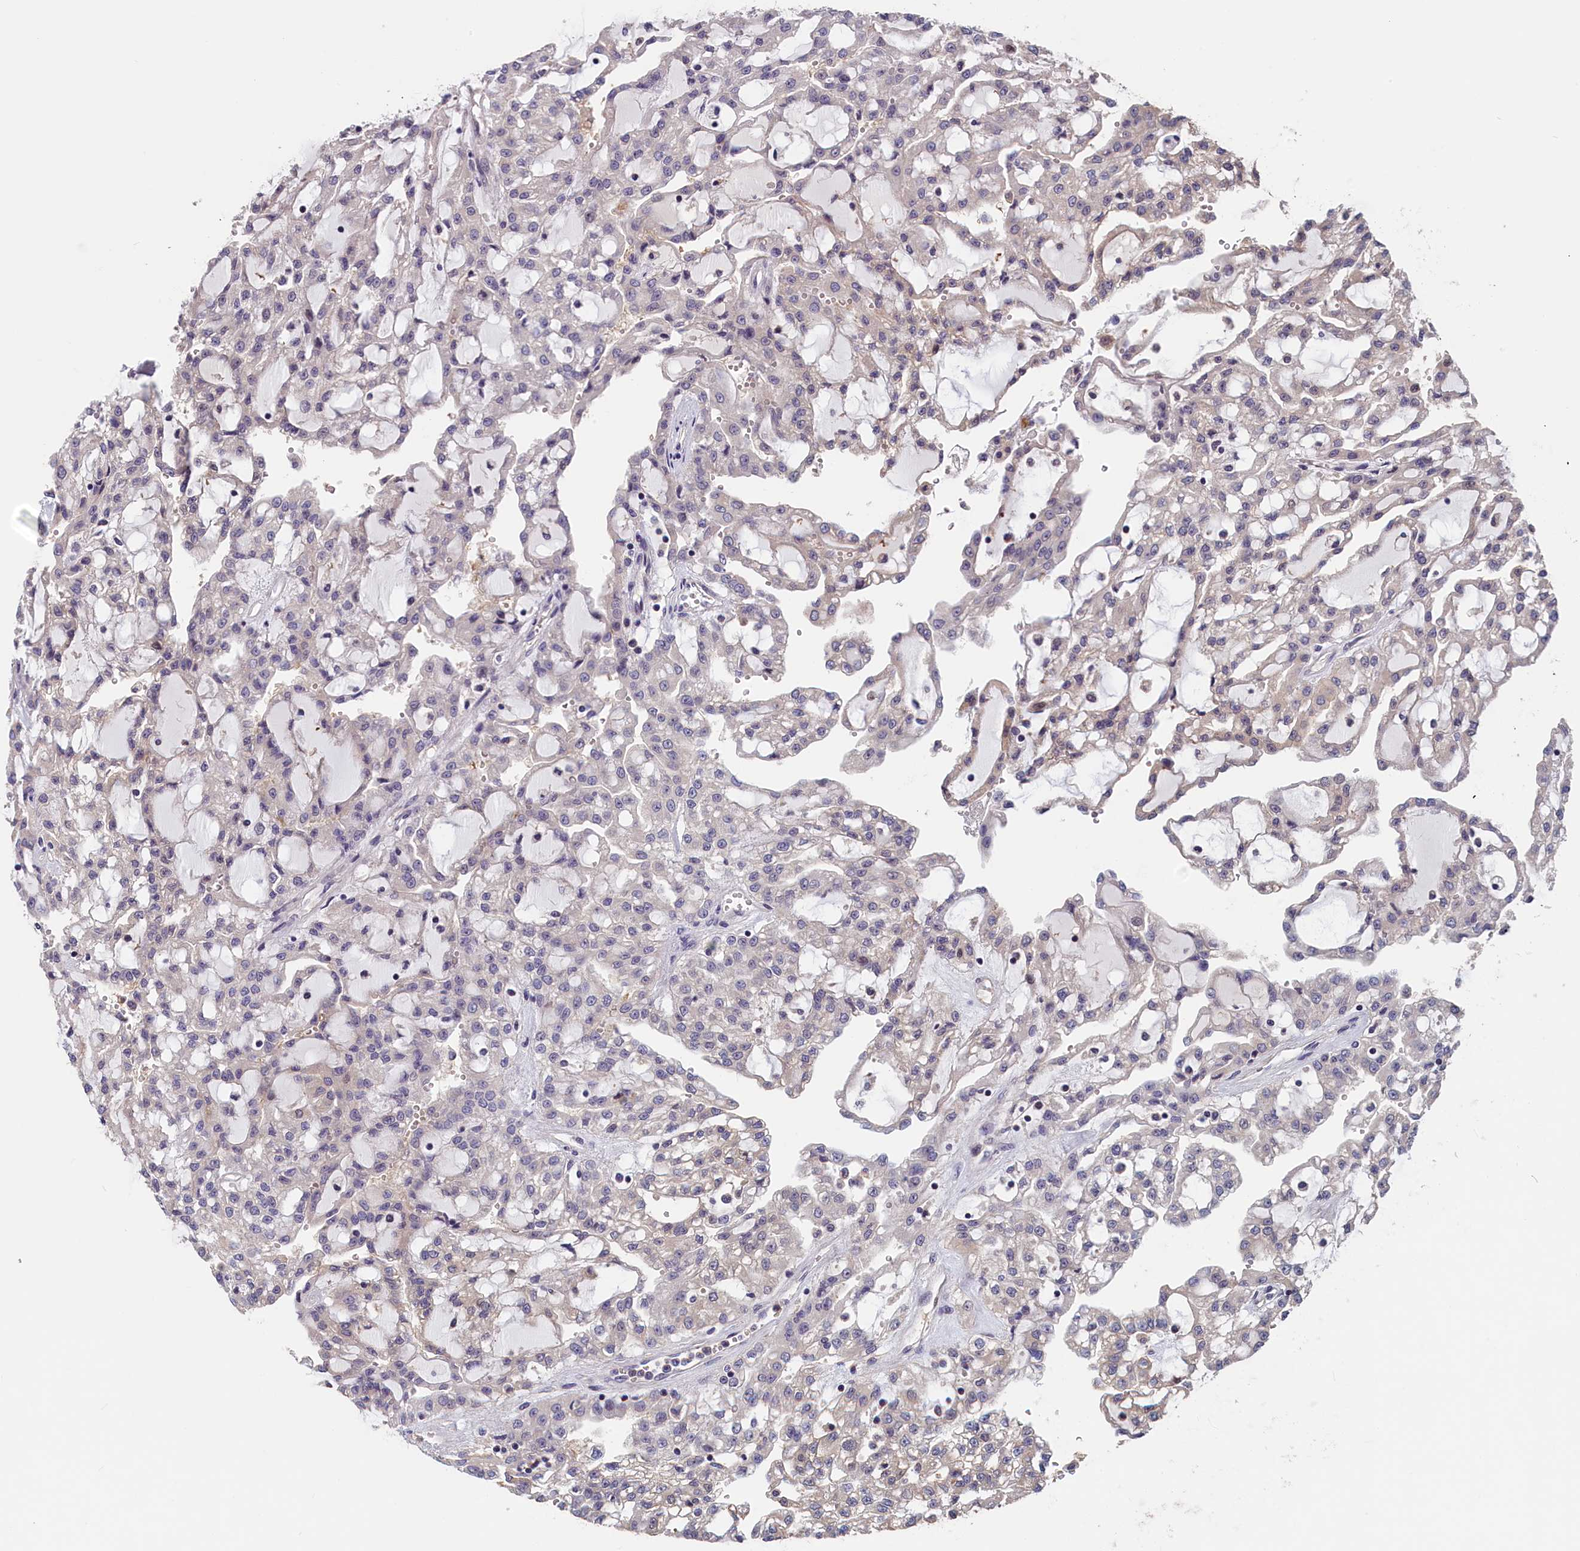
{"staining": {"intensity": "weak", "quantity": "<25%", "location": "cytoplasmic/membranous"}, "tissue": "renal cancer", "cell_type": "Tumor cells", "image_type": "cancer", "snomed": [{"axis": "morphology", "description": "Adenocarcinoma, NOS"}, {"axis": "topography", "description": "Kidney"}], "caption": "The immunohistochemistry histopathology image has no significant expression in tumor cells of renal cancer tissue.", "gene": "TMEM116", "patient": {"sex": "male", "age": 63}}